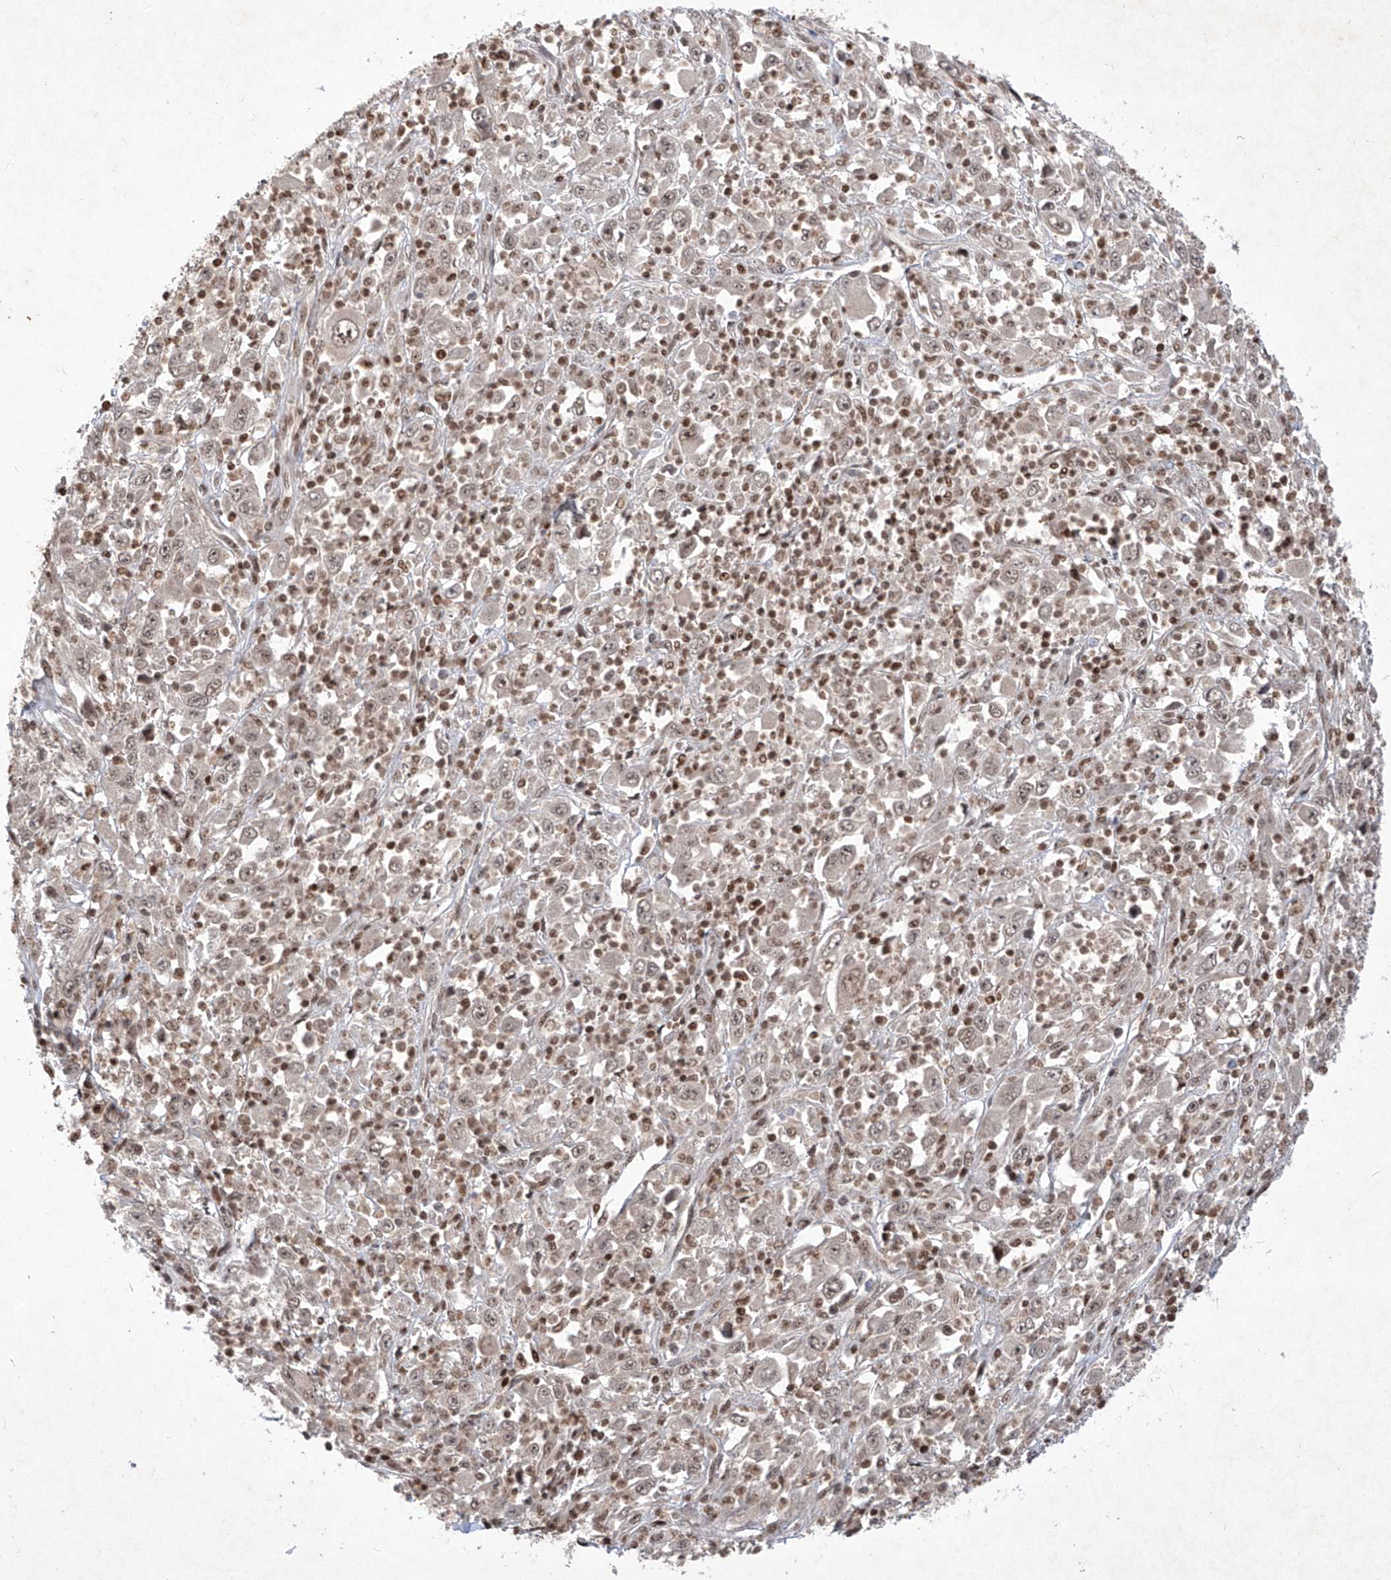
{"staining": {"intensity": "weak", "quantity": "<25%", "location": "cytoplasmic/membranous,nuclear"}, "tissue": "melanoma", "cell_type": "Tumor cells", "image_type": "cancer", "snomed": [{"axis": "morphology", "description": "Malignant melanoma, Metastatic site"}, {"axis": "topography", "description": "Skin"}], "caption": "Melanoma was stained to show a protein in brown. There is no significant staining in tumor cells.", "gene": "IRF2", "patient": {"sex": "female", "age": 56}}